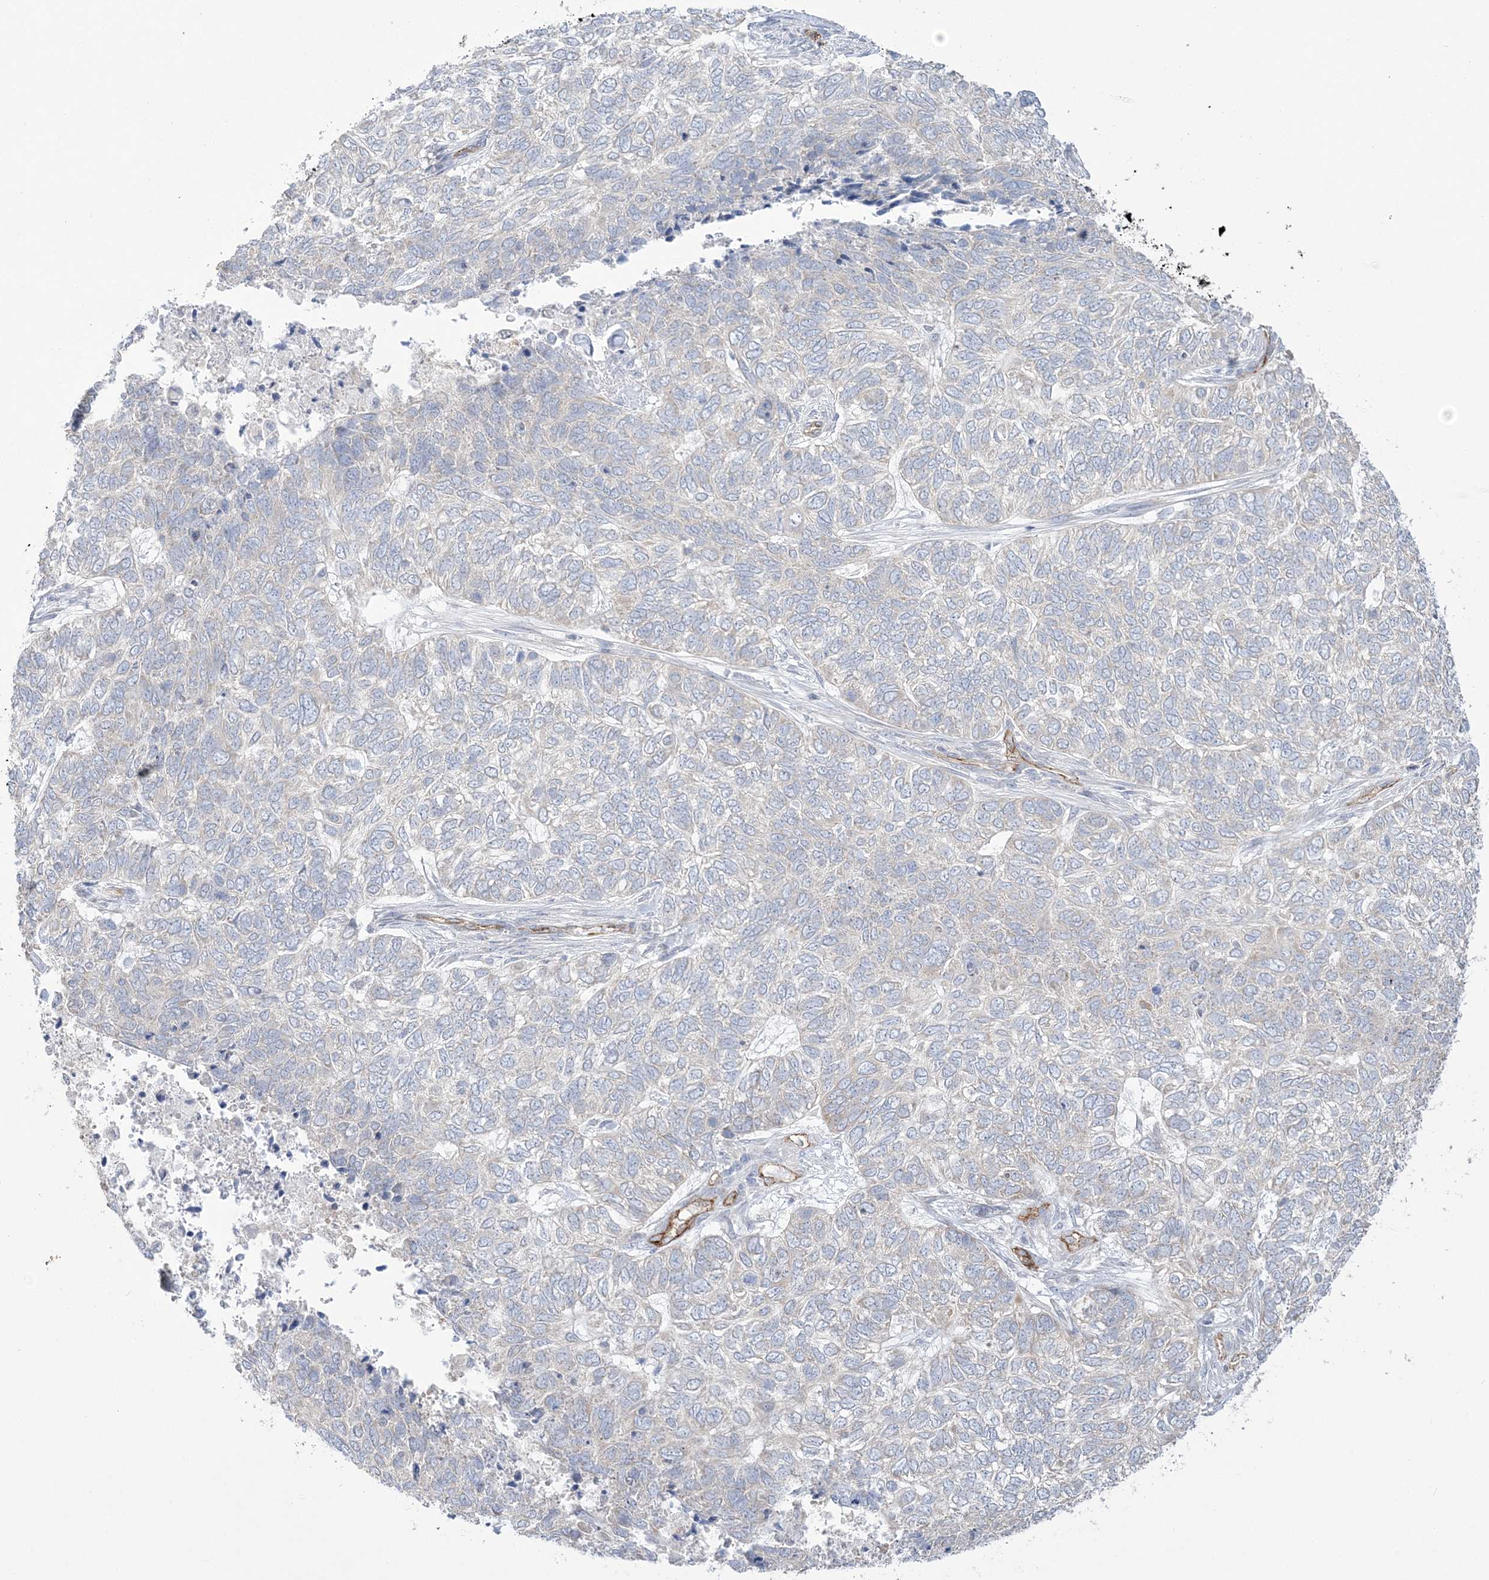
{"staining": {"intensity": "negative", "quantity": "none", "location": "none"}, "tissue": "skin cancer", "cell_type": "Tumor cells", "image_type": "cancer", "snomed": [{"axis": "morphology", "description": "Basal cell carcinoma"}, {"axis": "topography", "description": "Skin"}], "caption": "Tumor cells show no significant positivity in skin cancer (basal cell carcinoma).", "gene": "FARSB", "patient": {"sex": "female", "age": 65}}